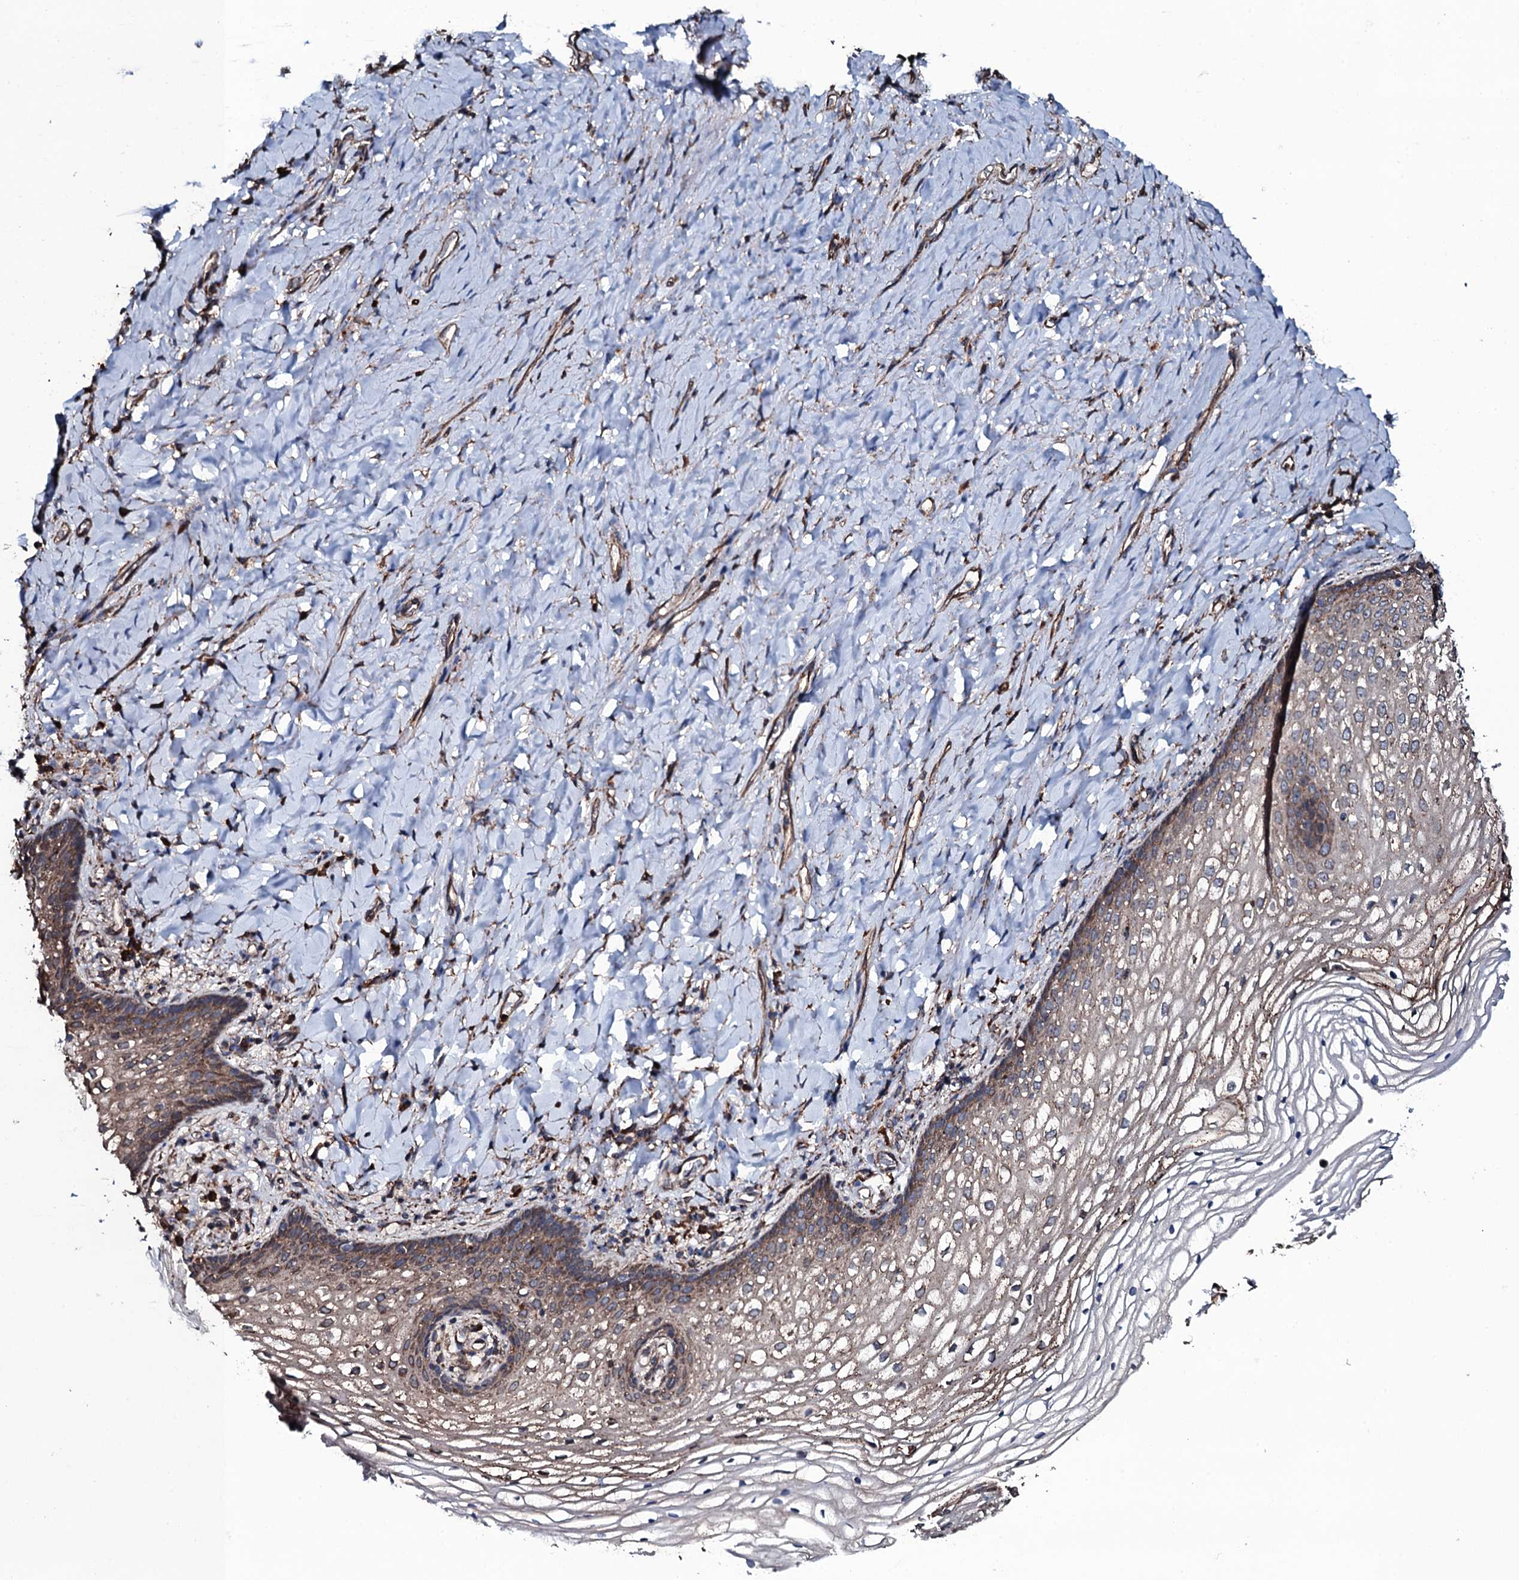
{"staining": {"intensity": "moderate", "quantity": "25%-75%", "location": "cytoplasmic/membranous"}, "tissue": "vagina", "cell_type": "Squamous epithelial cells", "image_type": "normal", "snomed": [{"axis": "morphology", "description": "Normal tissue, NOS"}, {"axis": "topography", "description": "Vagina"}], "caption": "Brown immunohistochemical staining in benign human vagina reveals moderate cytoplasmic/membranous expression in about 25%-75% of squamous epithelial cells. (DAB = brown stain, brightfield microscopy at high magnification).", "gene": "RAB12", "patient": {"sex": "female", "age": 60}}